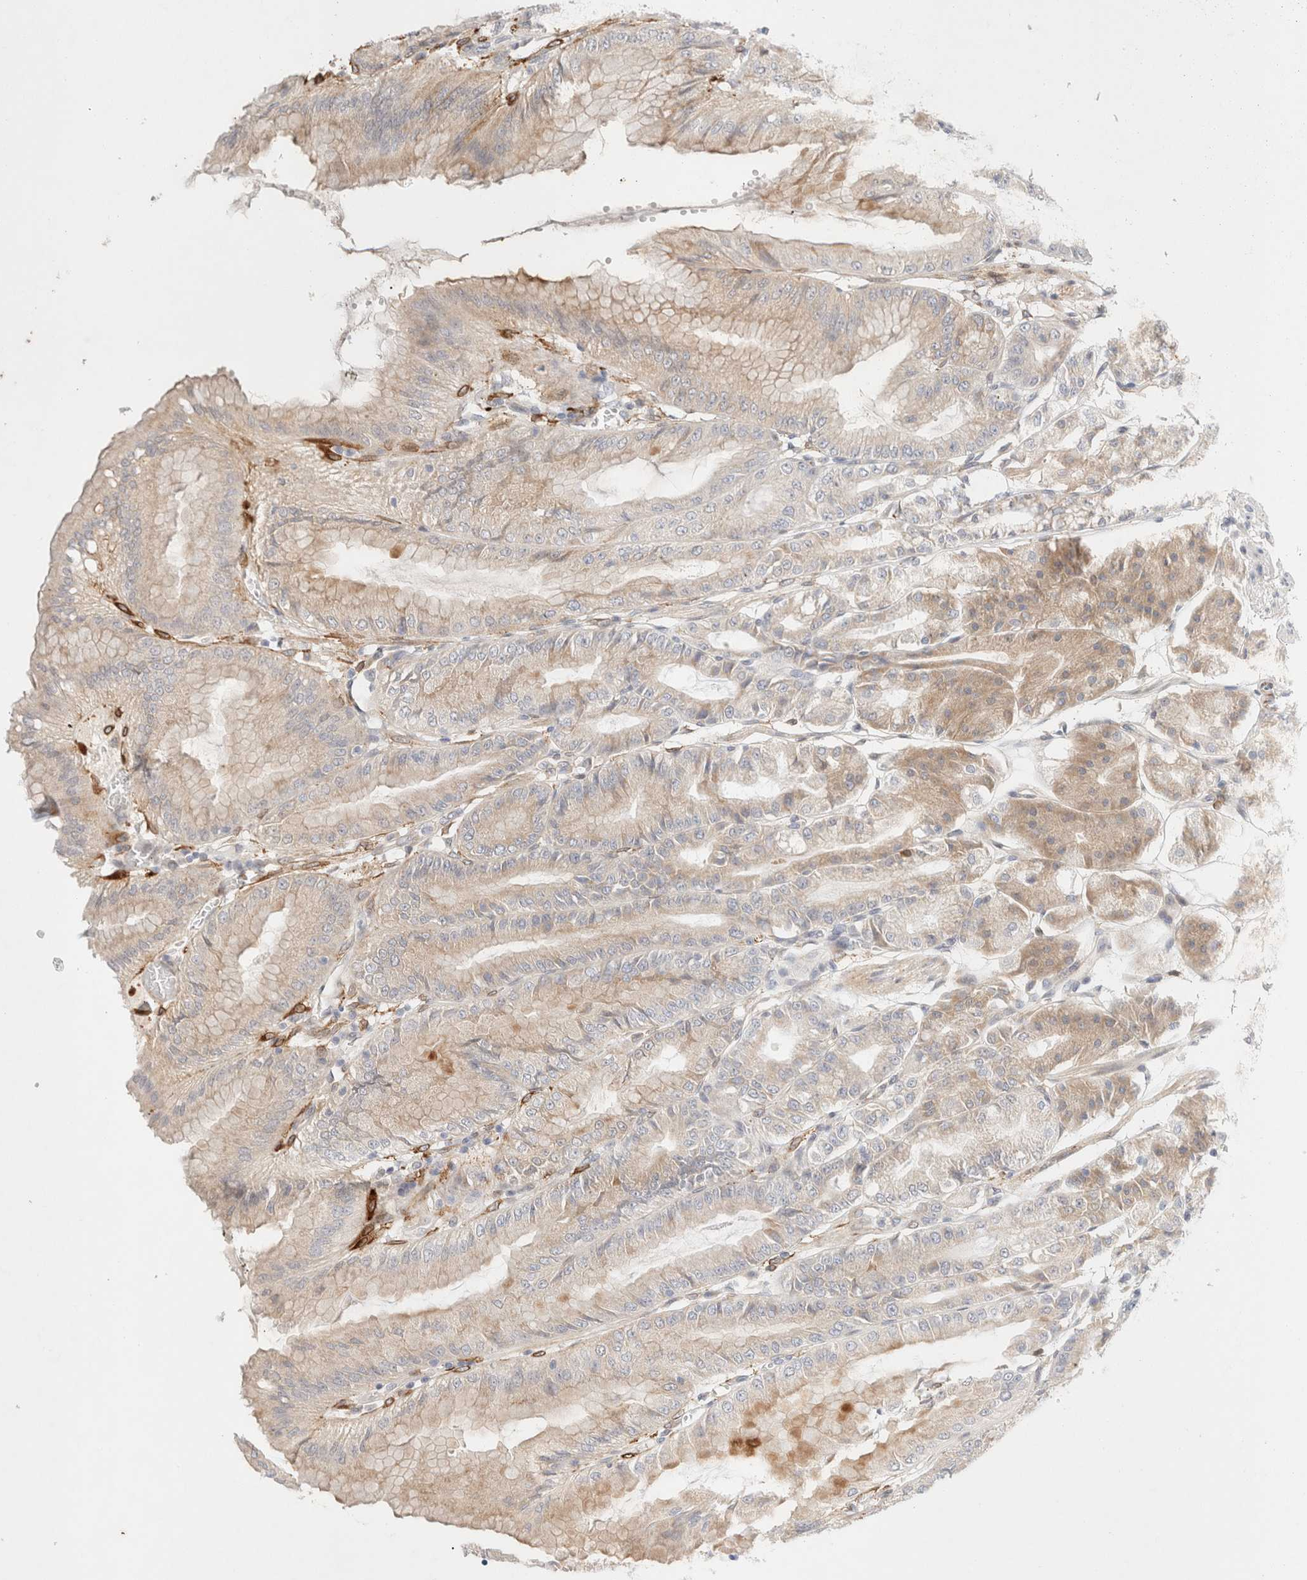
{"staining": {"intensity": "weak", "quantity": "25%-75%", "location": "cytoplasmic/membranous"}, "tissue": "stomach", "cell_type": "Glandular cells", "image_type": "normal", "snomed": [{"axis": "morphology", "description": "Normal tissue, NOS"}, {"axis": "topography", "description": "Stomach, lower"}], "caption": "Stomach stained with a brown dye reveals weak cytoplasmic/membranous positive expression in about 25%-75% of glandular cells.", "gene": "SLC25A48", "patient": {"sex": "male", "age": 71}}